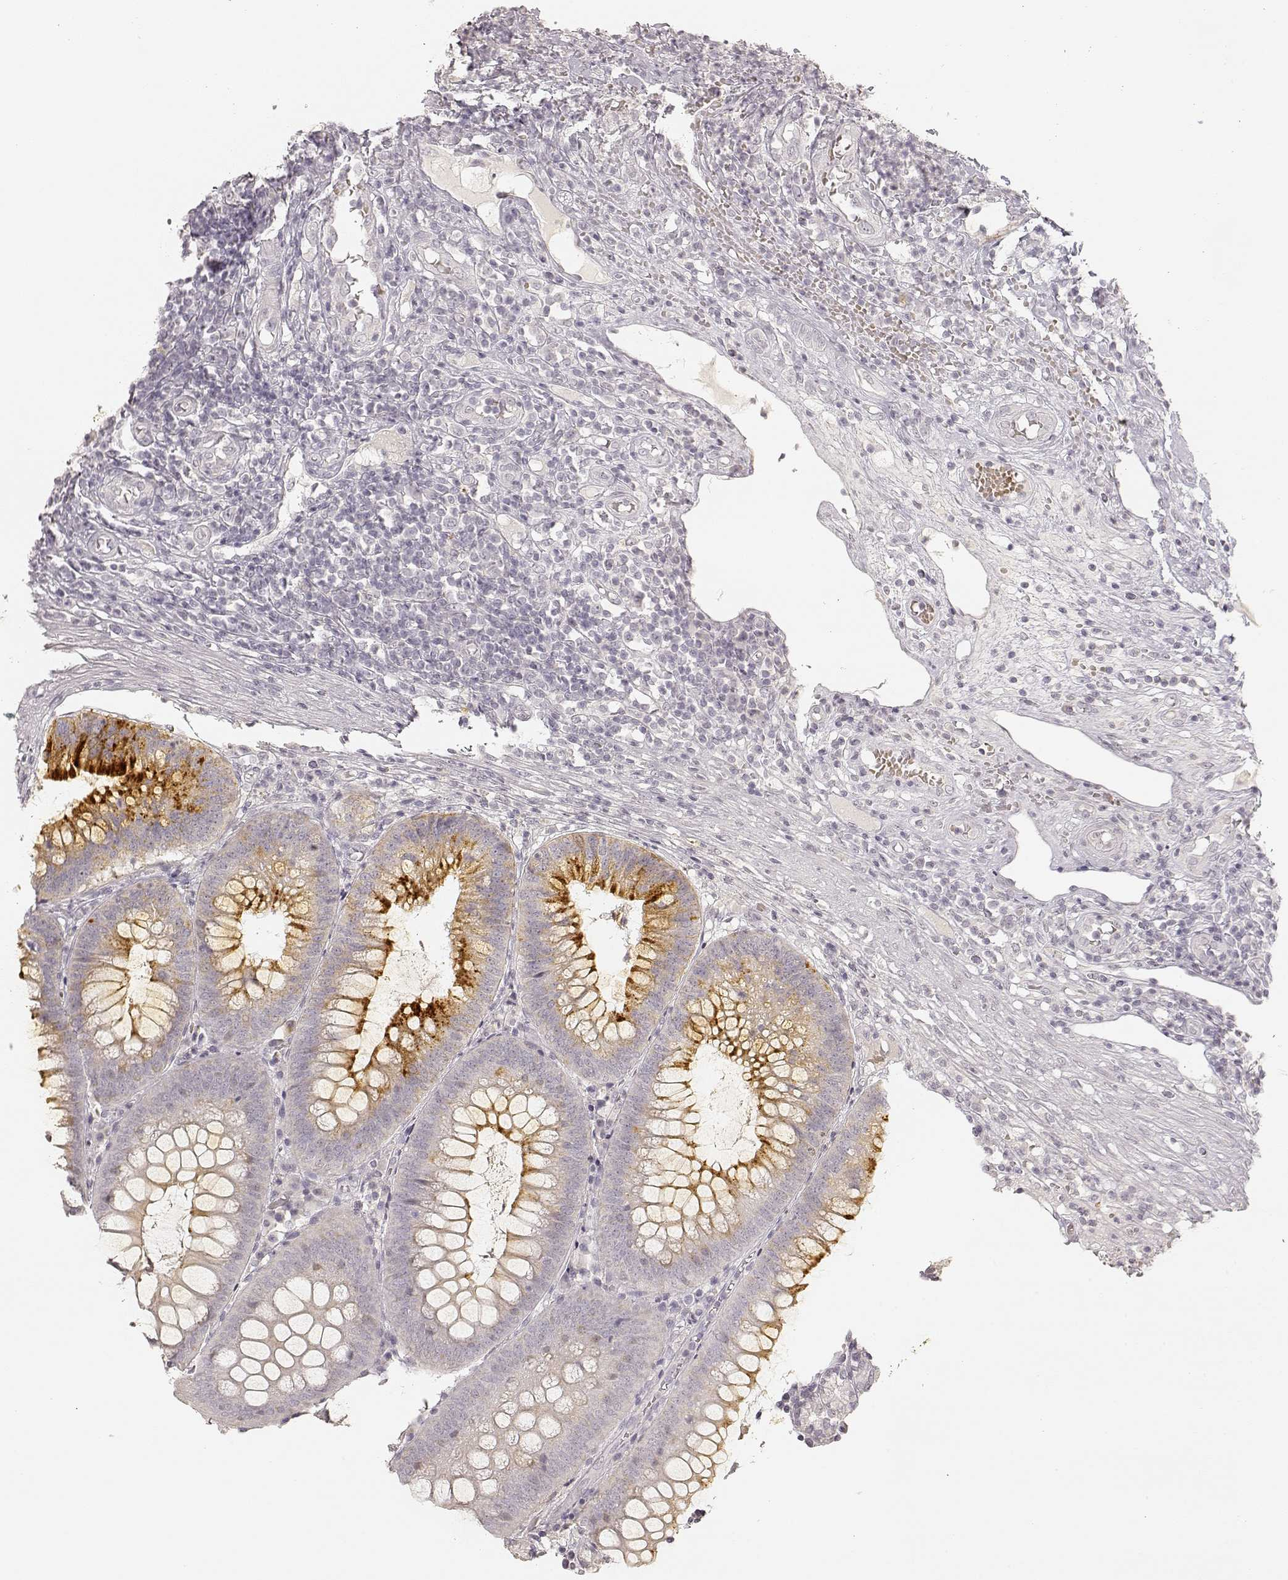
{"staining": {"intensity": "strong", "quantity": "25%-75%", "location": "cytoplasmic/membranous"}, "tissue": "appendix", "cell_type": "Glandular cells", "image_type": "normal", "snomed": [{"axis": "morphology", "description": "Normal tissue, NOS"}, {"axis": "morphology", "description": "Inflammation, NOS"}, {"axis": "topography", "description": "Appendix"}], "caption": "IHC image of benign human appendix stained for a protein (brown), which reveals high levels of strong cytoplasmic/membranous expression in about 25%-75% of glandular cells.", "gene": "LAMC2", "patient": {"sex": "male", "age": 16}}